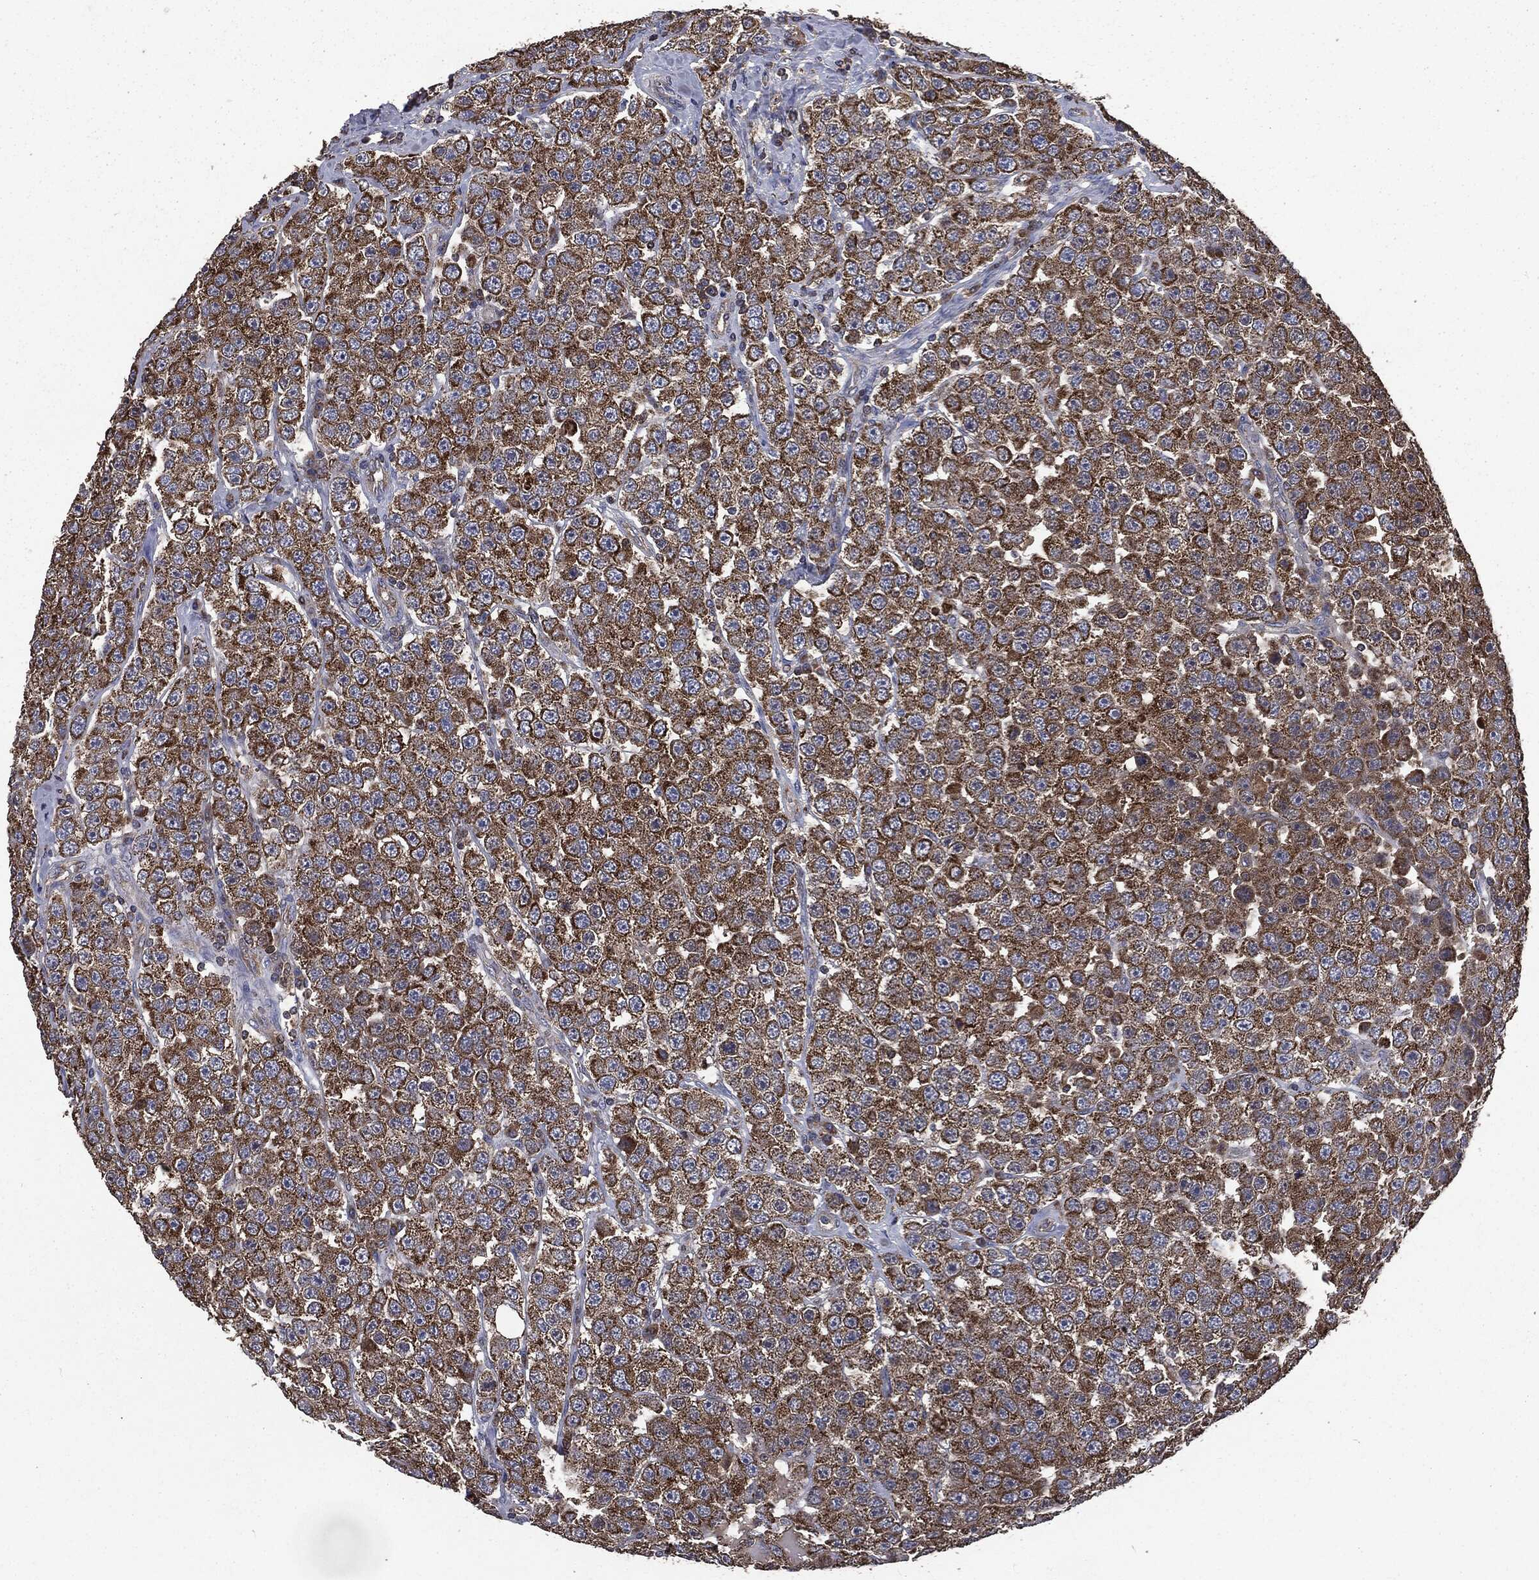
{"staining": {"intensity": "strong", "quantity": ">75%", "location": "cytoplasmic/membranous"}, "tissue": "testis cancer", "cell_type": "Tumor cells", "image_type": "cancer", "snomed": [{"axis": "morphology", "description": "Seminoma, NOS"}, {"axis": "topography", "description": "Testis"}], "caption": "Seminoma (testis) was stained to show a protein in brown. There is high levels of strong cytoplasmic/membranous staining in about >75% of tumor cells.", "gene": "MAPK6", "patient": {"sex": "male", "age": 28}}